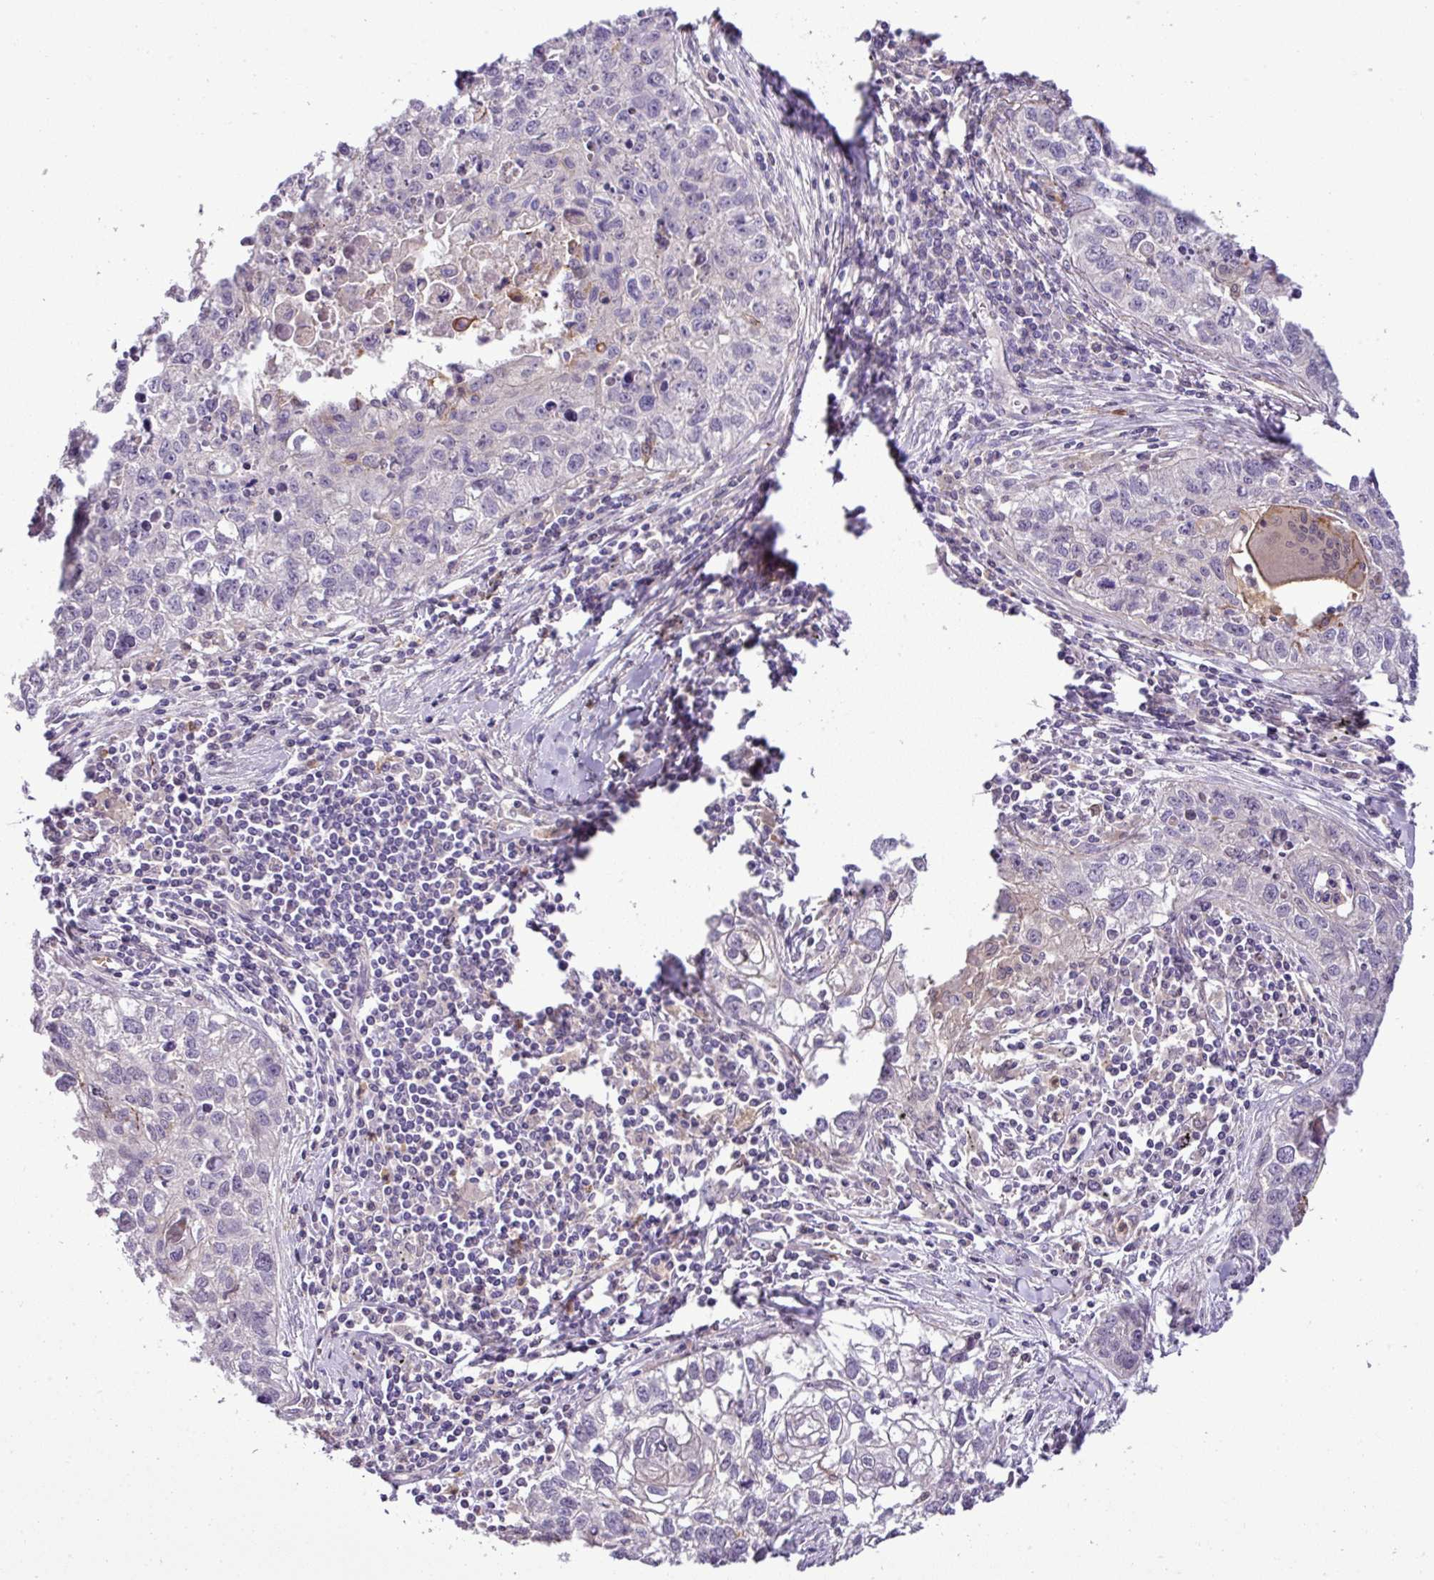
{"staining": {"intensity": "negative", "quantity": "none", "location": "none"}, "tissue": "lung cancer", "cell_type": "Tumor cells", "image_type": "cancer", "snomed": [{"axis": "morphology", "description": "Squamous cell carcinoma, NOS"}, {"axis": "topography", "description": "Lung"}], "caption": "DAB immunohistochemical staining of human lung cancer (squamous cell carcinoma) shows no significant positivity in tumor cells.", "gene": "NBEAL2", "patient": {"sex": "male", "age": 74}}